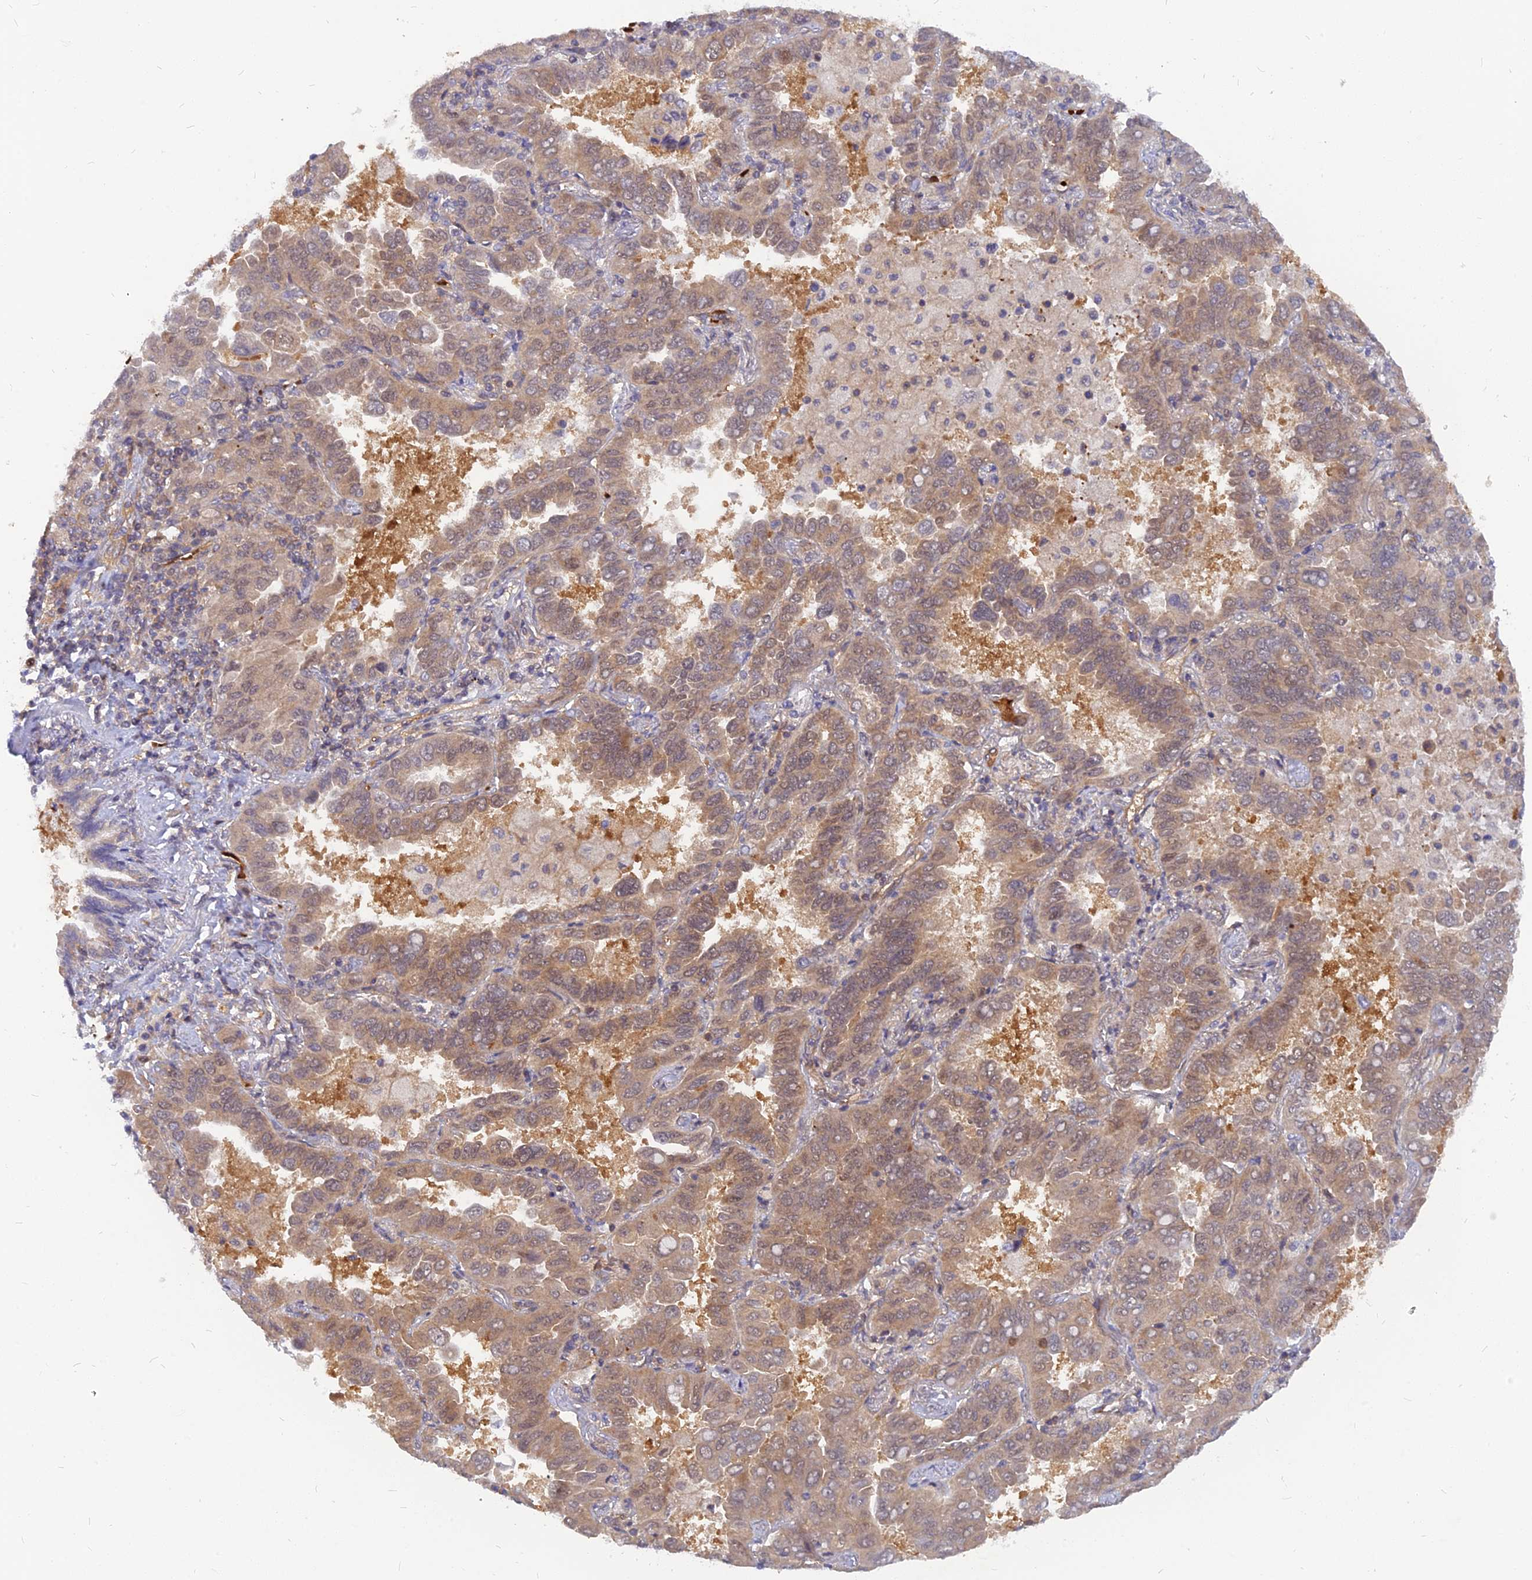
{"staining": {"intensity": "weak", "quantity": ">75%", "location": "cytoplasmic/membranous,nuclear"}, "tissue": "lung cancer", "cell_type": "Tumor cells", "image_type": "cancer", "snomed": [{"axis": "morphology", "description": "Adenocarcinoma, NOS"}, {"axis": "topography", "description": "Lung"}], "caption": "Protein staining of lung adenocarcinoma tissue reveals weak cytoplasmic/membranous and nuclear staining in about >75% of tumor cells.", "gene": "ARL2BP", "patient": {"sex": "male", "age": 64}}